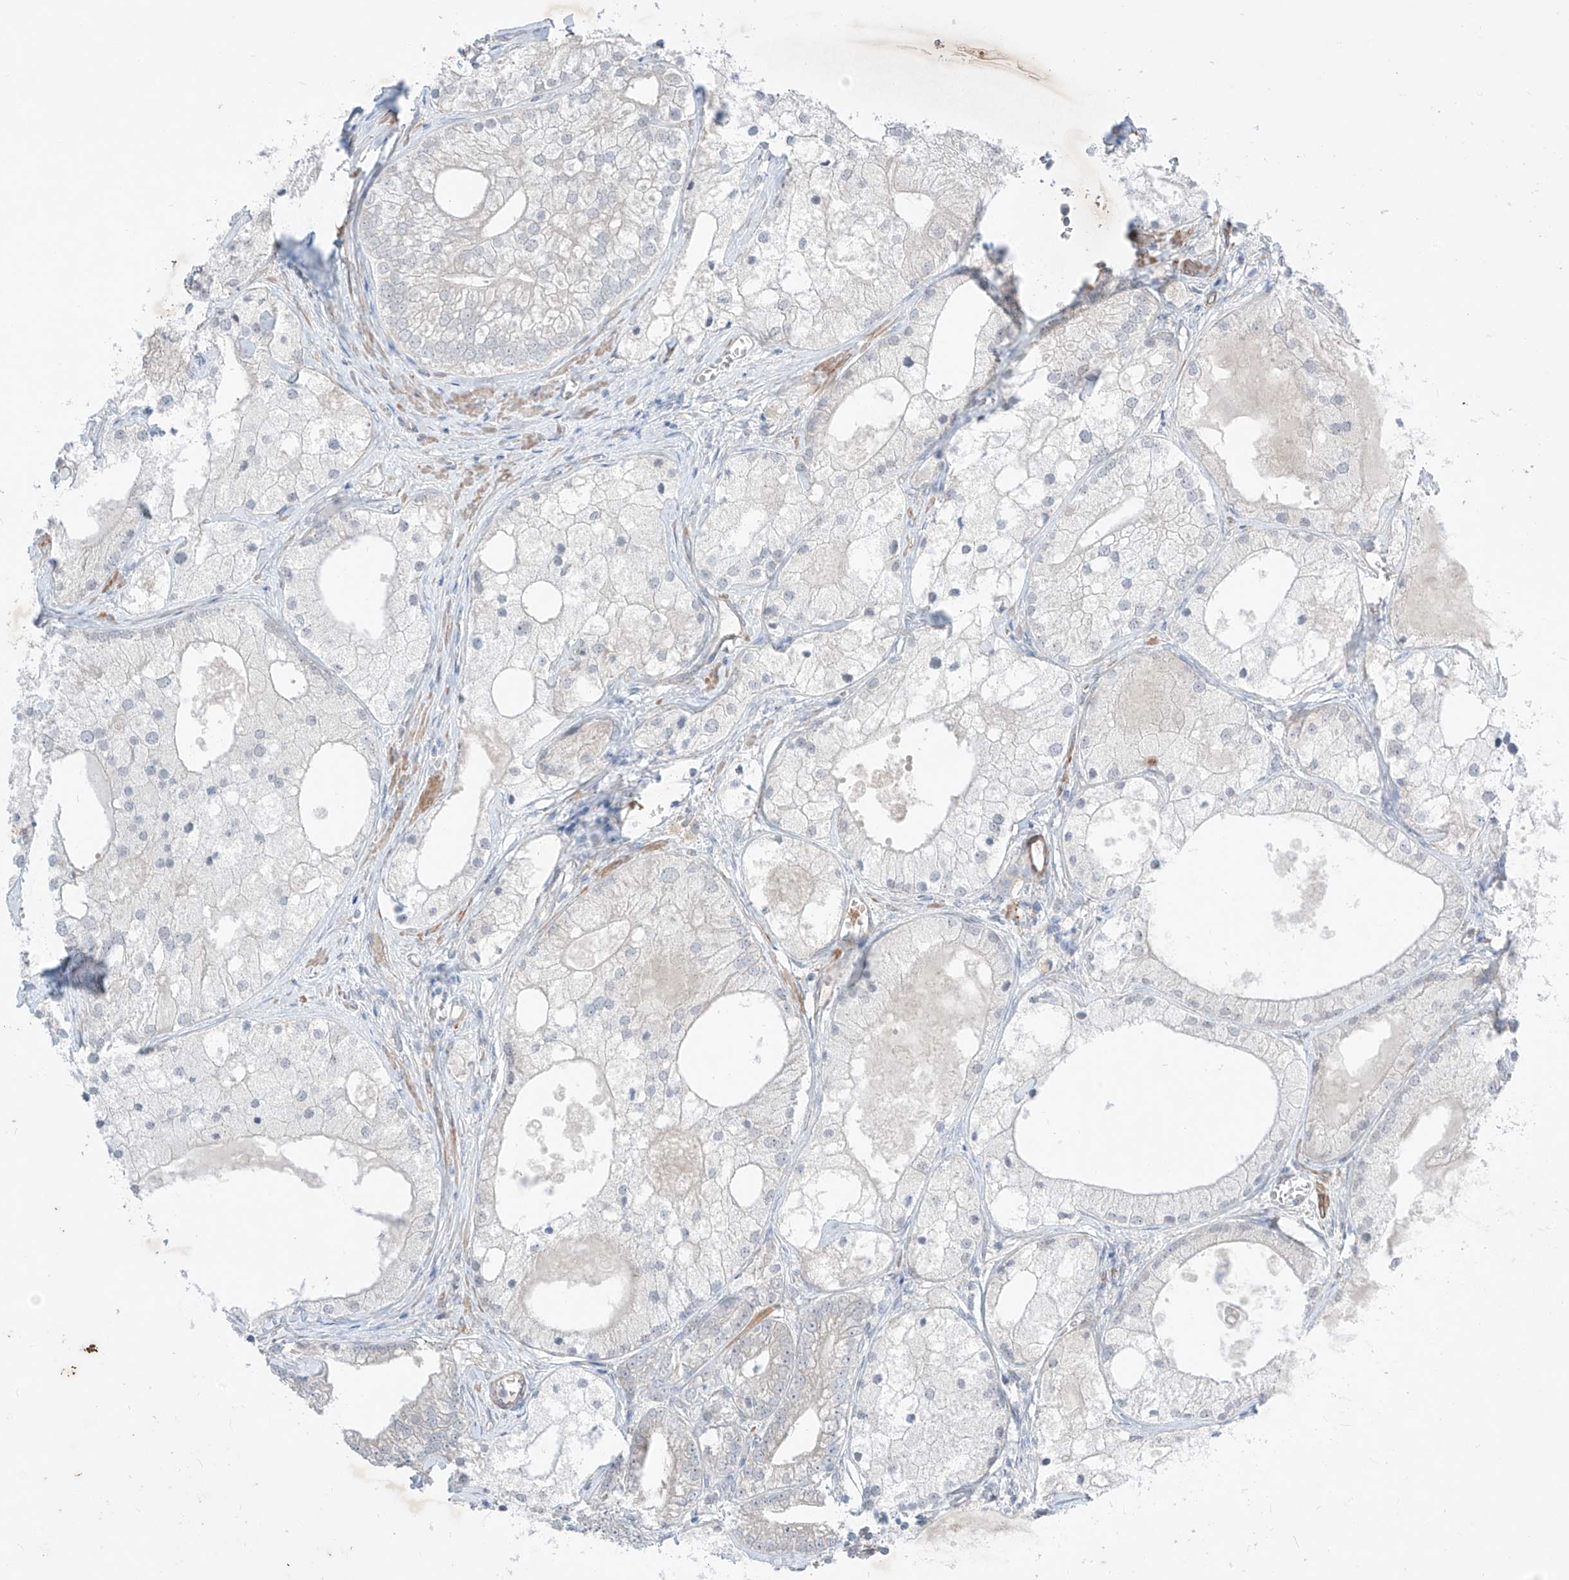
{"staining": {"intensity": "negative", "quantity": "none", "location": "none"}, "tissue": "prostate cancer", "cell_type": "Tumor cells", "image_type": "cancer", "snomed": [{"axis": "morphology", "description": "Adenocarcinoma, Low grade"}, {"axis": "topography", "description": "Prostate"}], "caption": "Tumor cells are negative for protein expression in human prostate cancer.", "gene": "ABLIM2", "patient": {"sex": "male", "age": 69}}